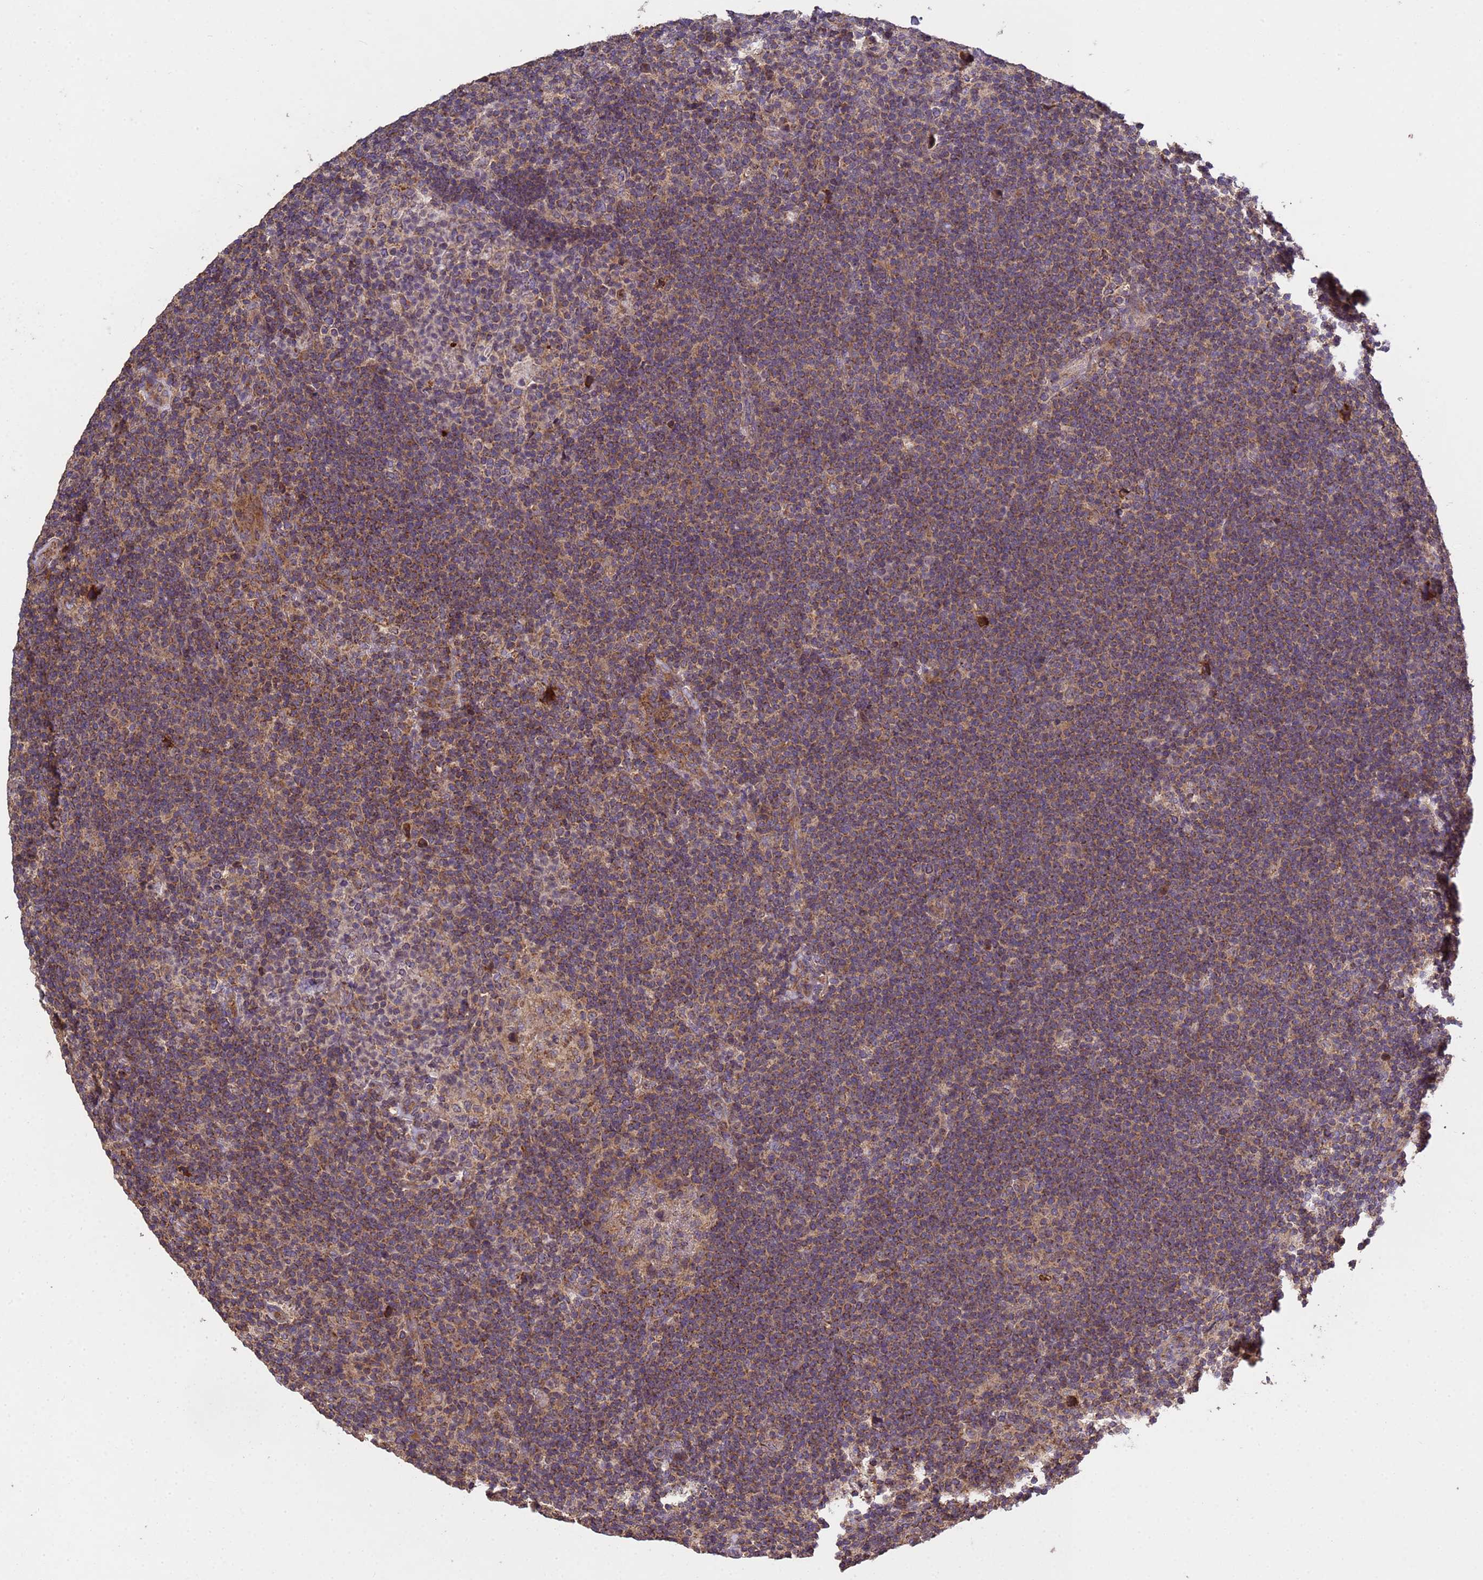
{"staining": {"intensity": "weak", "quantity": ">75%", "location": "cytoplasmic/membranous"}, "tissue": "lymphoma", "cell_type": "Tumor cells", "image_type": "cancer", "snomed": [{"axis": "morphology", "description": "Hodgkin's disease, NOS"}, {"axis": "topography", "description": "Lymph node"}], "caption": "An image showing weak cytoplasmic/membranous positivity in approximately >75% of tumor cells in lymphoma, as visualized by brown immunohistochemical staining.", "gene": "P2RX7", "patient": {"sex": "female", "age": 57}}